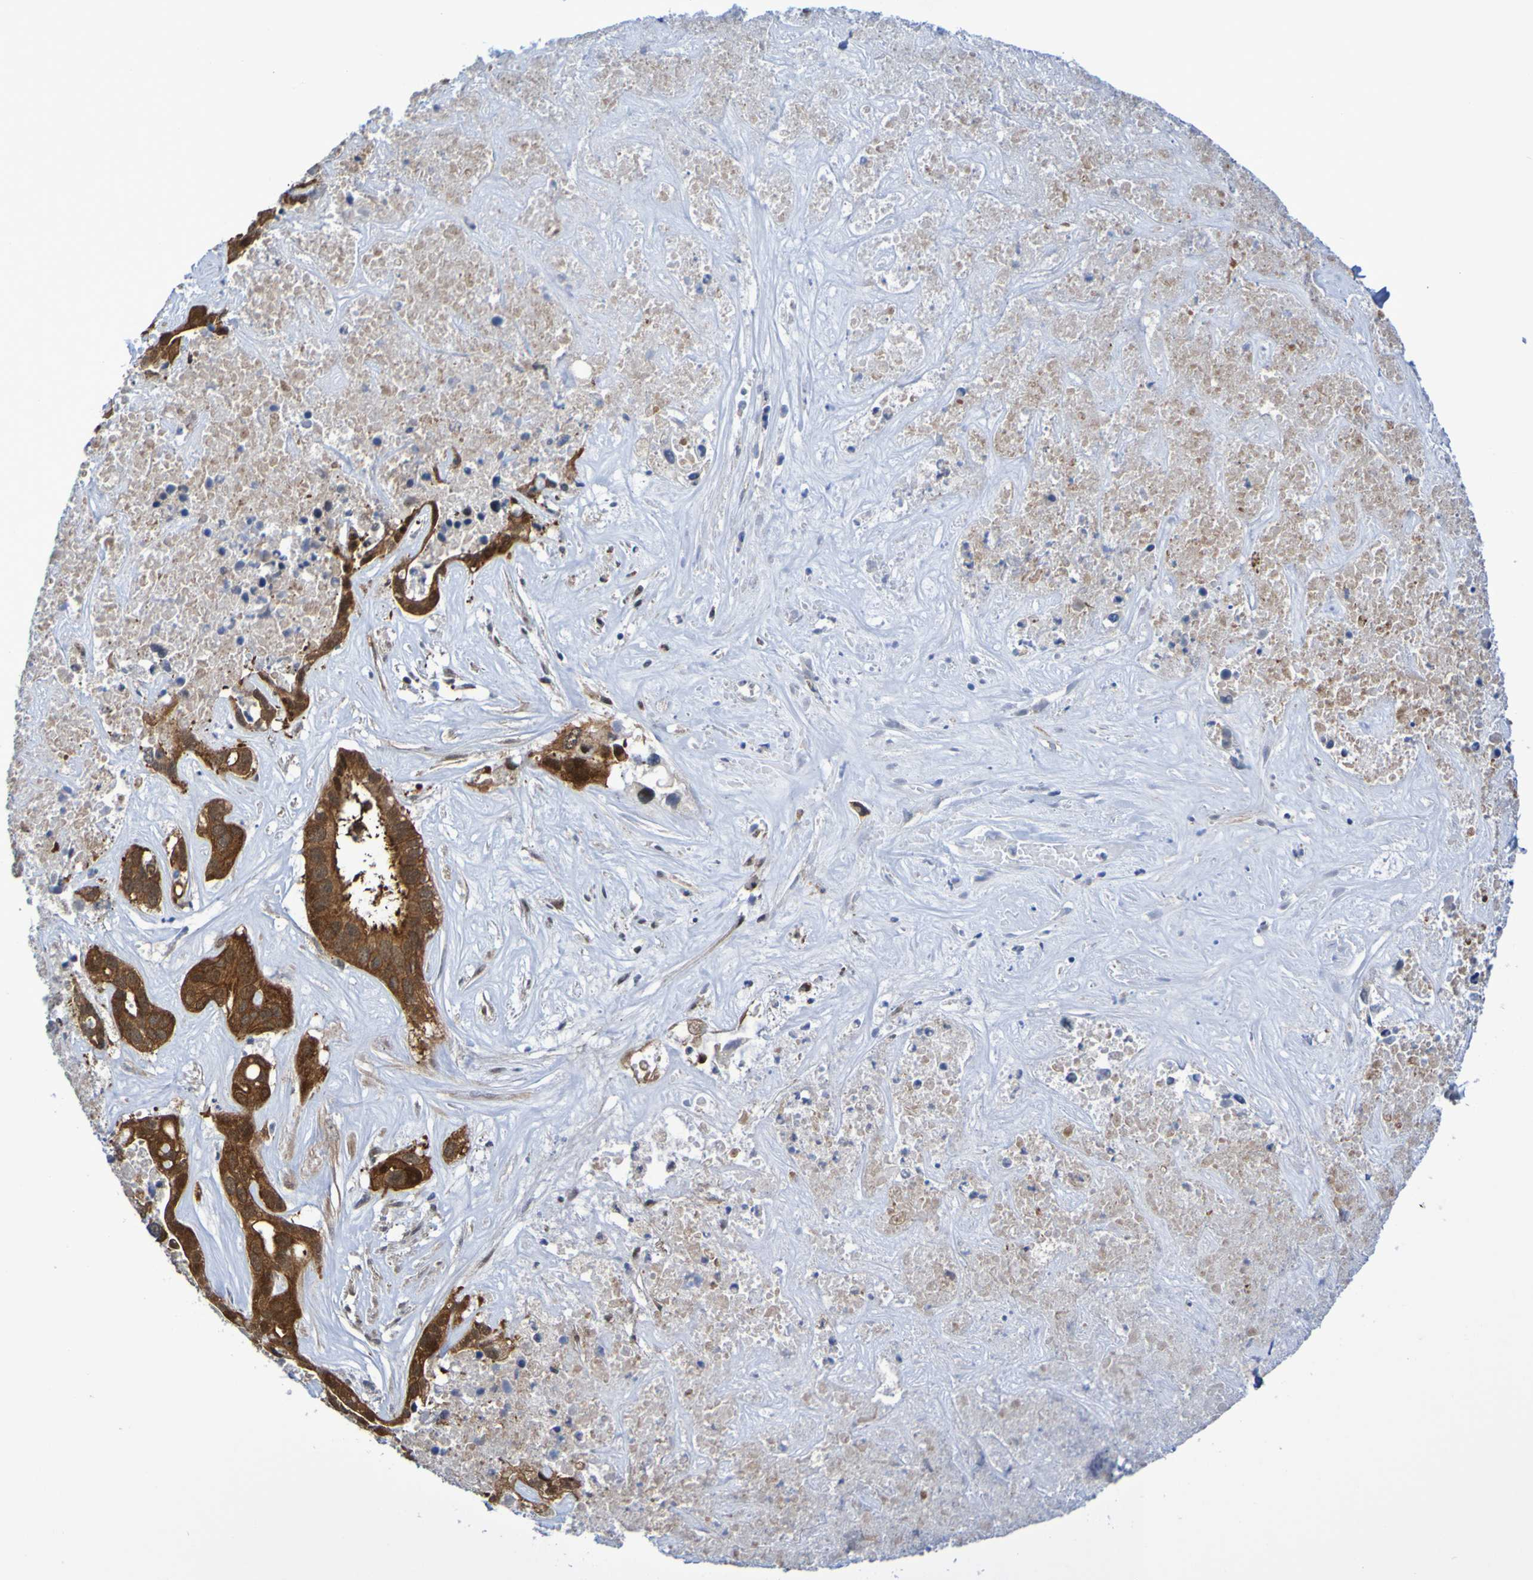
{"staining": {"intensity": "strong", "quantity": ">75%", "location": "cytoplasmic/membranous"}, "tissue": "liver cancer", "cell_type": "Tumor cells", "image_type": "cancer", "snomed": [{"axis": "morphology", "description": "Cholangiocarcinoma"}, {"axis": "topography", "description": "Liver"}], "caption": "Protein staining displays strong cytoplasmic/membranous expression in about >75% of tumor cells in liver cancer (cholangiocarcinoma).", "gene": "ATIC", "patient": {"sex": "female", "age": 65}}